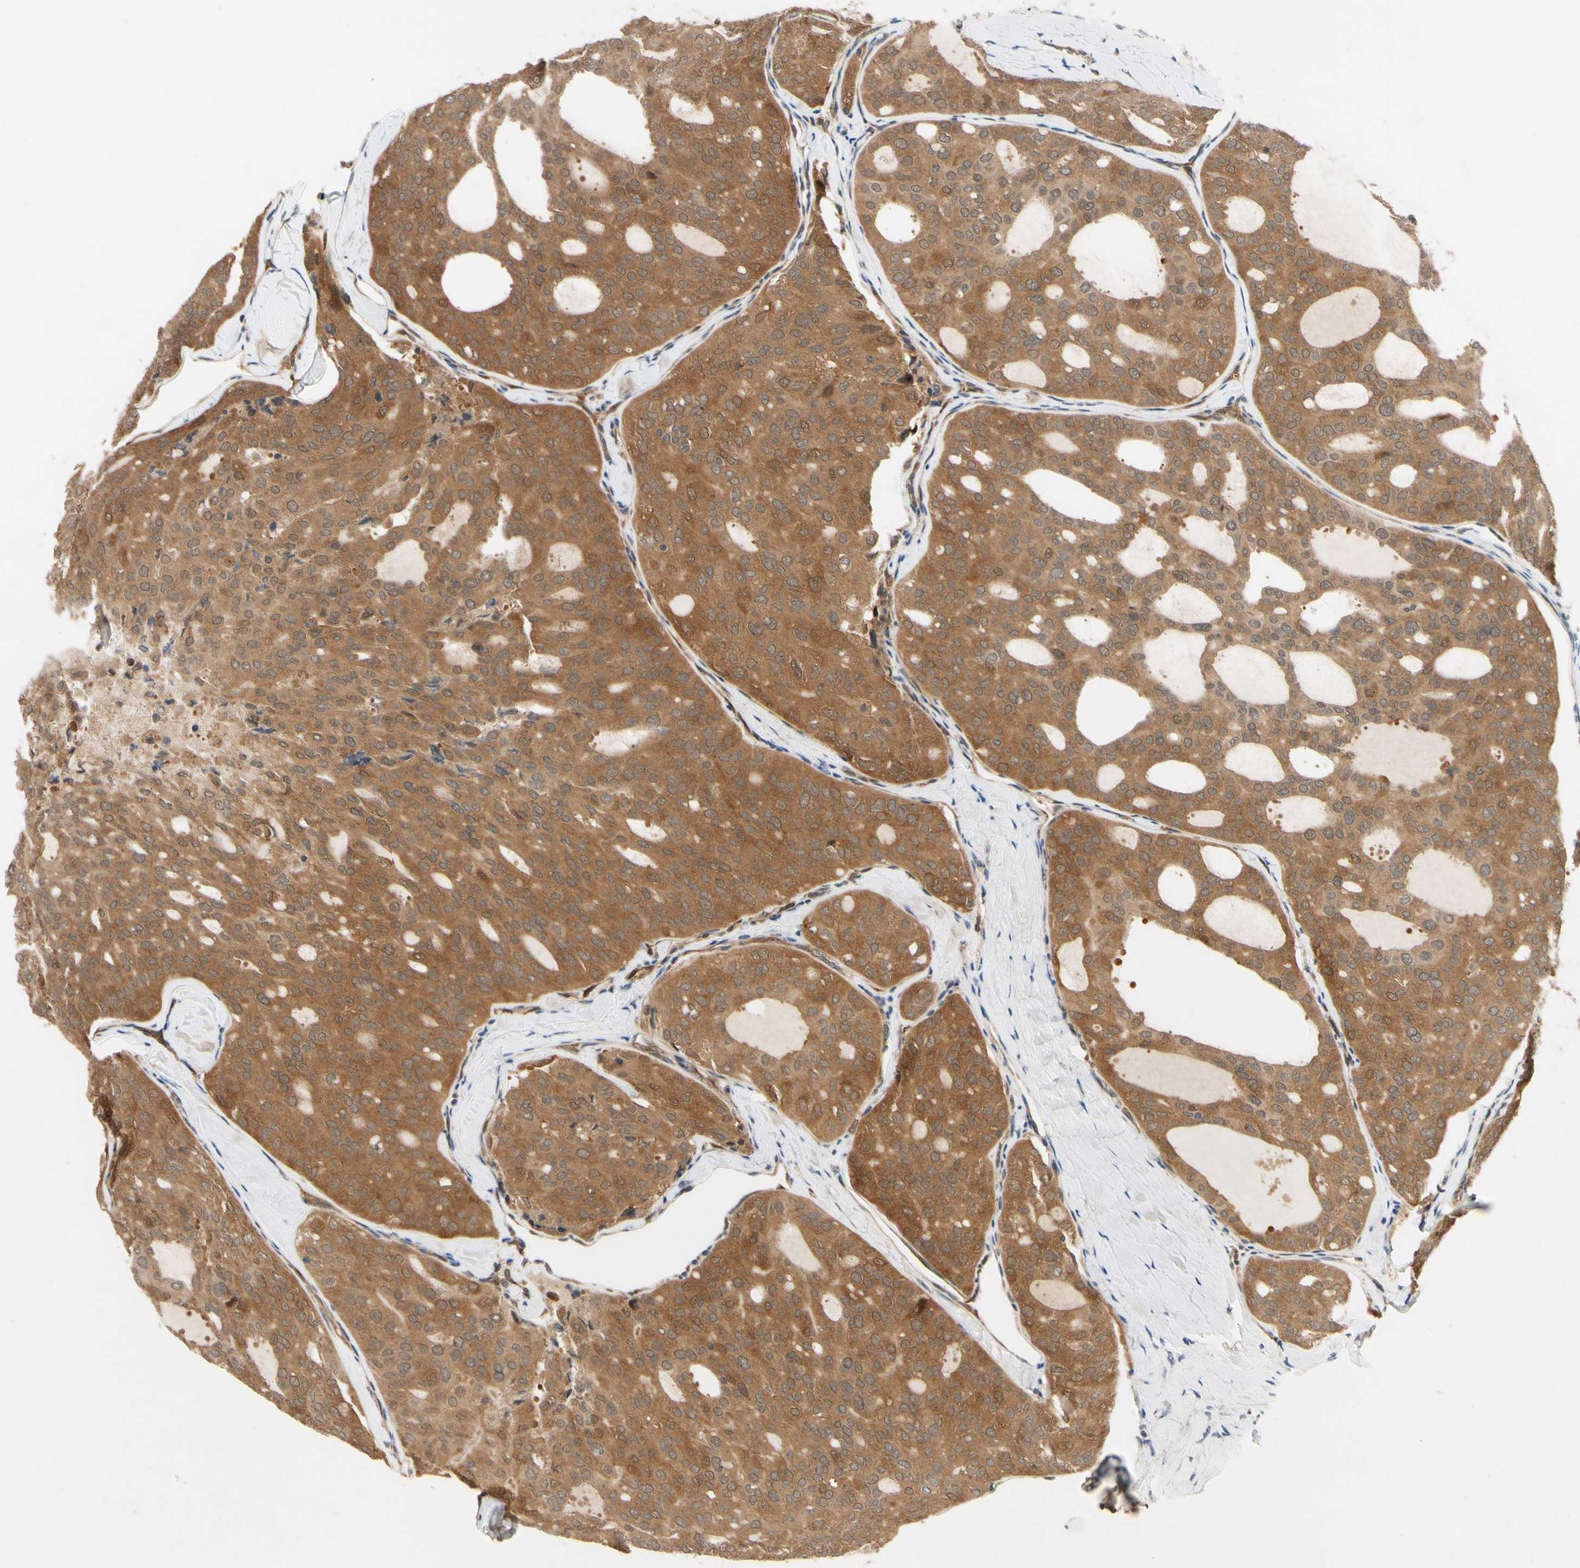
{"staining": {"intensity": "moderate", "quantity": ">75%", "location": "cytoplasmic/membranous"}, "tissue": "thyroid cancer", "cell_type": "Tumor cells", "image_type": "cancer", "snomed": [{"axis": "morphology", "description": "Follicular adenoma carcinoma, NOS"}, {"axis": "topography", "description": "Thyroid gland"}], "caption": "Thyroid cancer (follicular adenoma carcinoma) tissue reveals moderate cytoplasmic/membranous positivity in approximately >75% of tumor cells", "gene": "TDRP", "patient": {"sex": "male", "age": 75}}